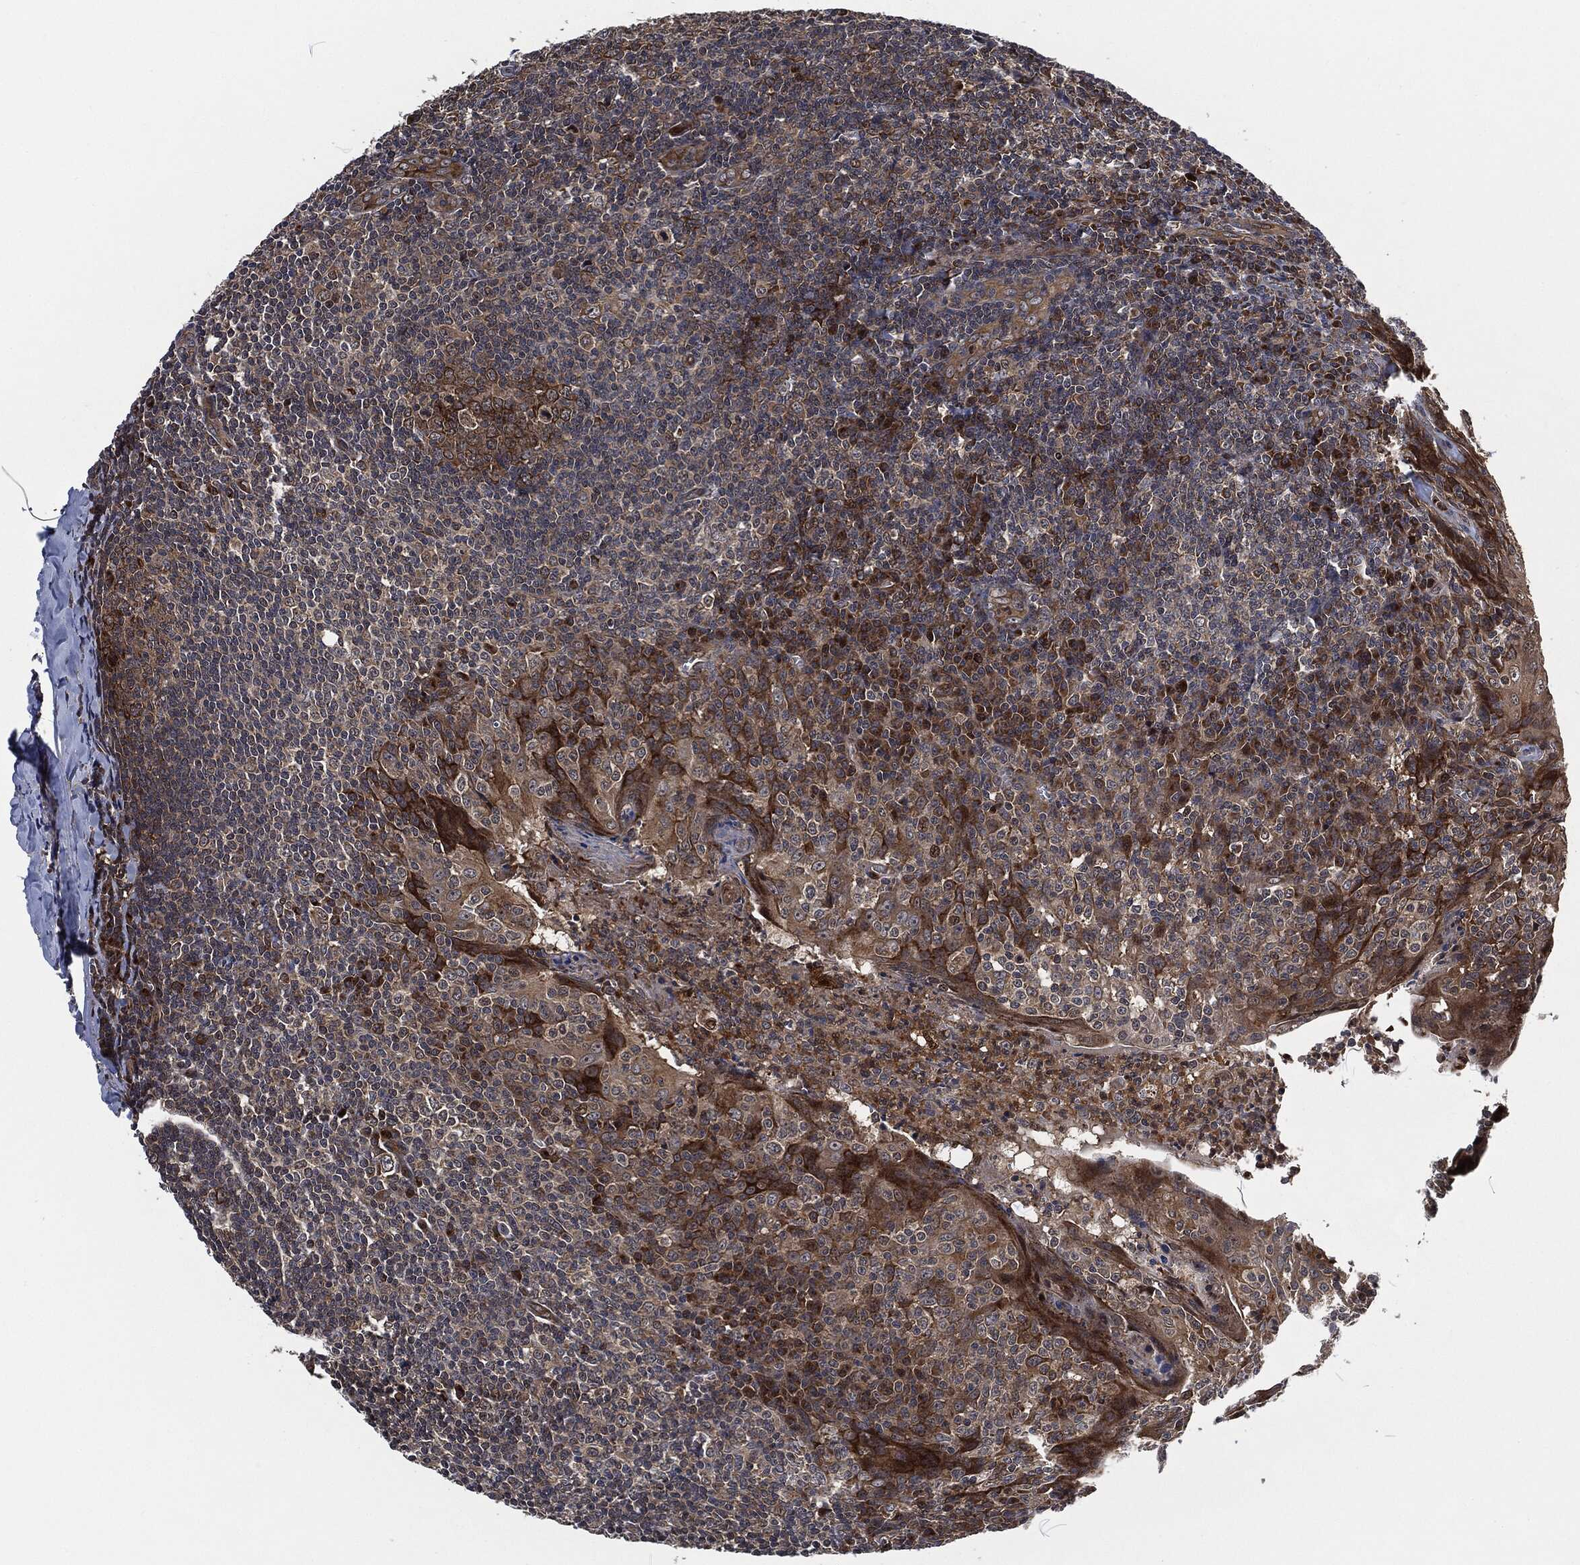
{"staining": {"intensity": "strong", "quantity": "25%-75%", "location": "cytoplasmic/membranous"}, "tissue": "tonsil", "cell_type": "Germinal center cells", "image_type": "normal", "snomed": [{"axis": "morphology", "description": "Normal tissue, NOS"}, {"axis": "topography", "description": "Tonsil"}], "caption": "Protein staining of benign tonsil displays strong cytoplasmic/membranous positivity in approximately 25%-75% of germinal center cells. Immunohistochemistry (ihc) stains the protein in brown and the nuclei are stained blue.", "gene": "CMPK2", "patient": {"sex": "male", "age": 20}}